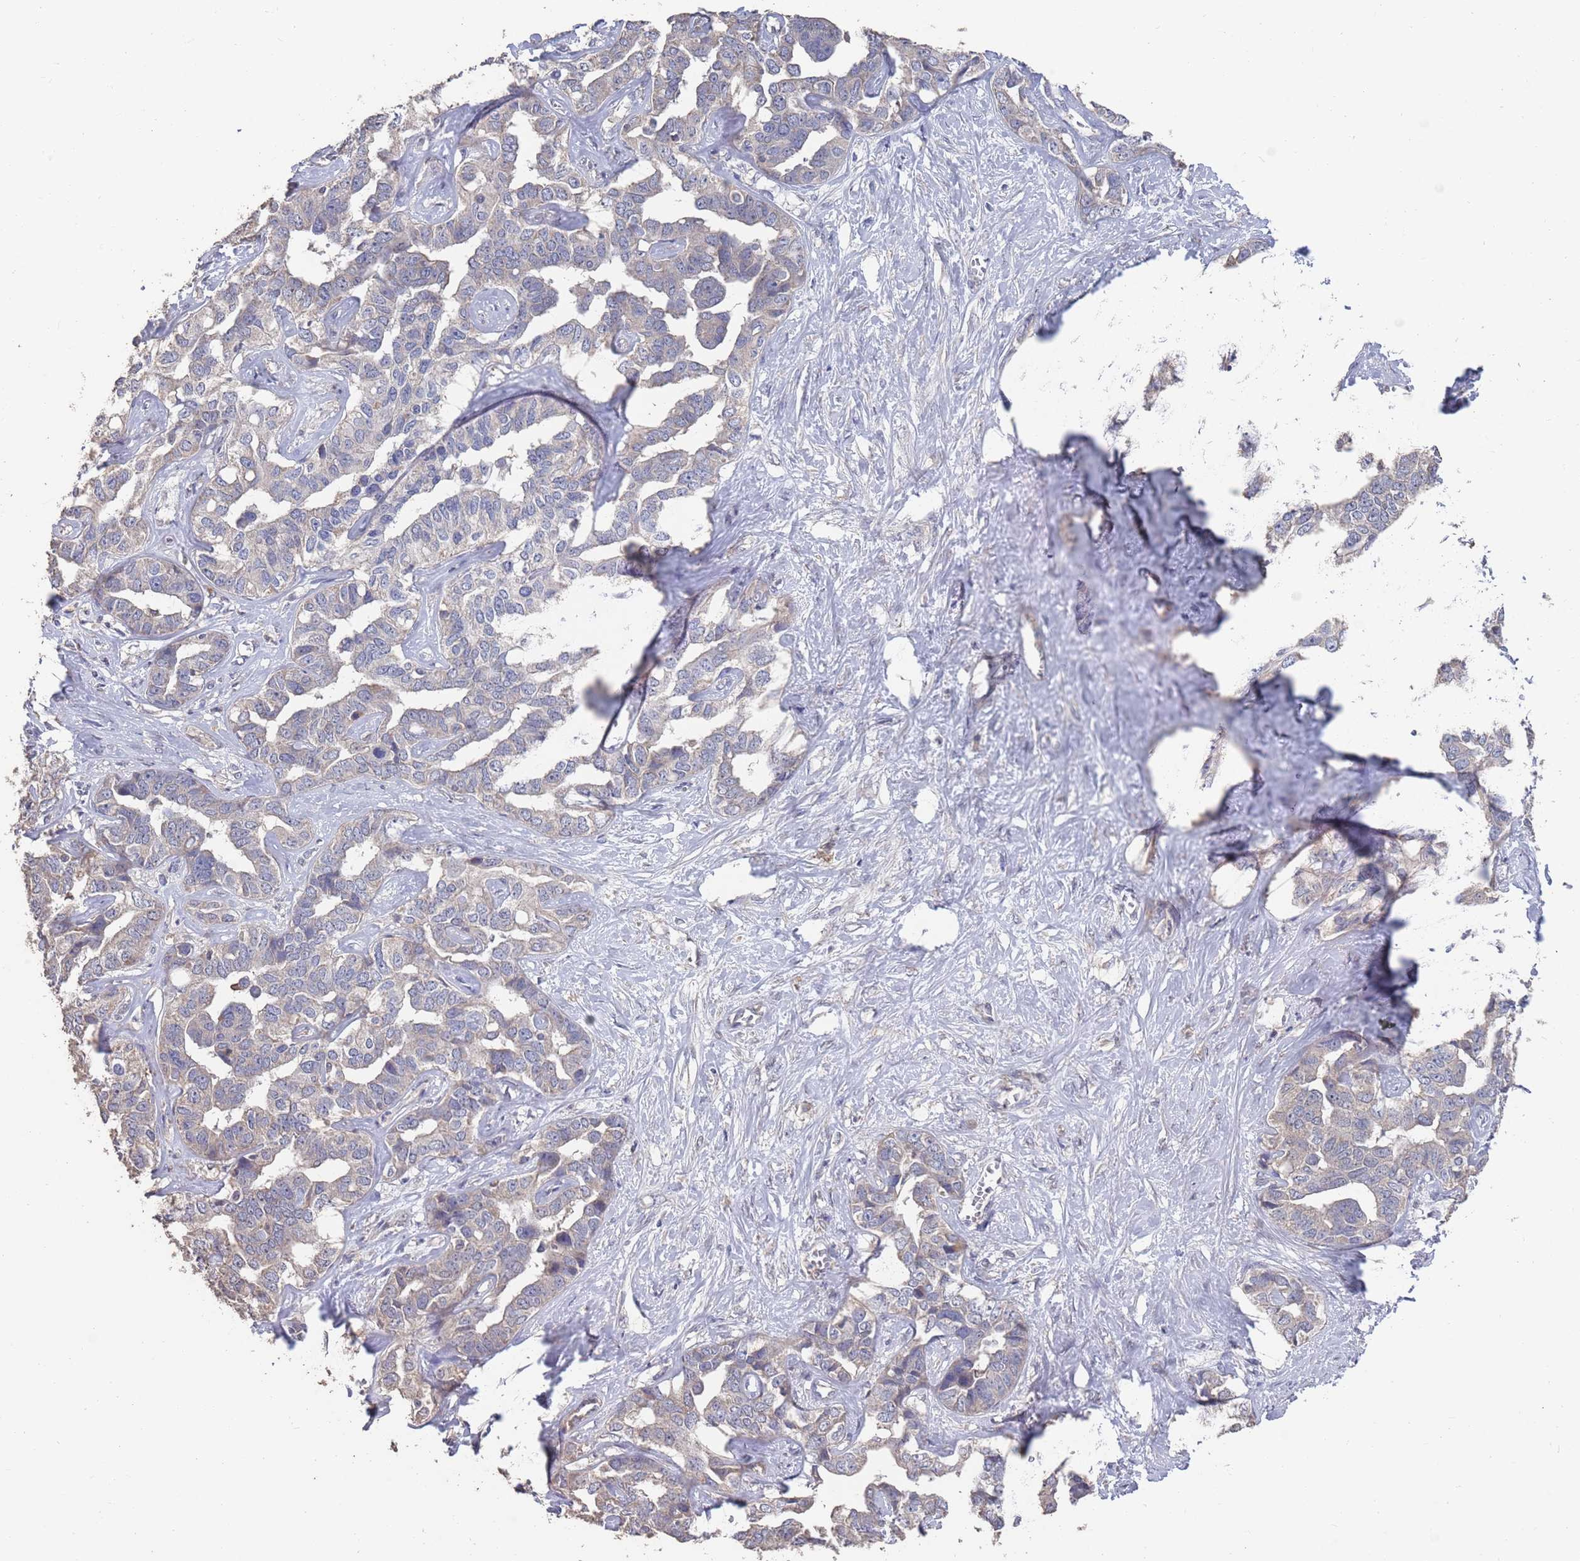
{"staining": {"intensity": "negative", "quantity": "none", "location": "none"}, "tissue": "liver cancer", "cell_type": "Tumor cells", "image_type": "cancer", "snomed": [{"axis": "morphology", "description": "Cholangiocarcinoma"}, {"axis": "topography", "description": "Liver"}], "caption": "Immunohistochemistry image of liver cholangiocarcinoma stained for a protein (brown), which displays no expression in tumor cells.", "gene": "BTBD18", "patient": {"sex": "male", "age": 59}}